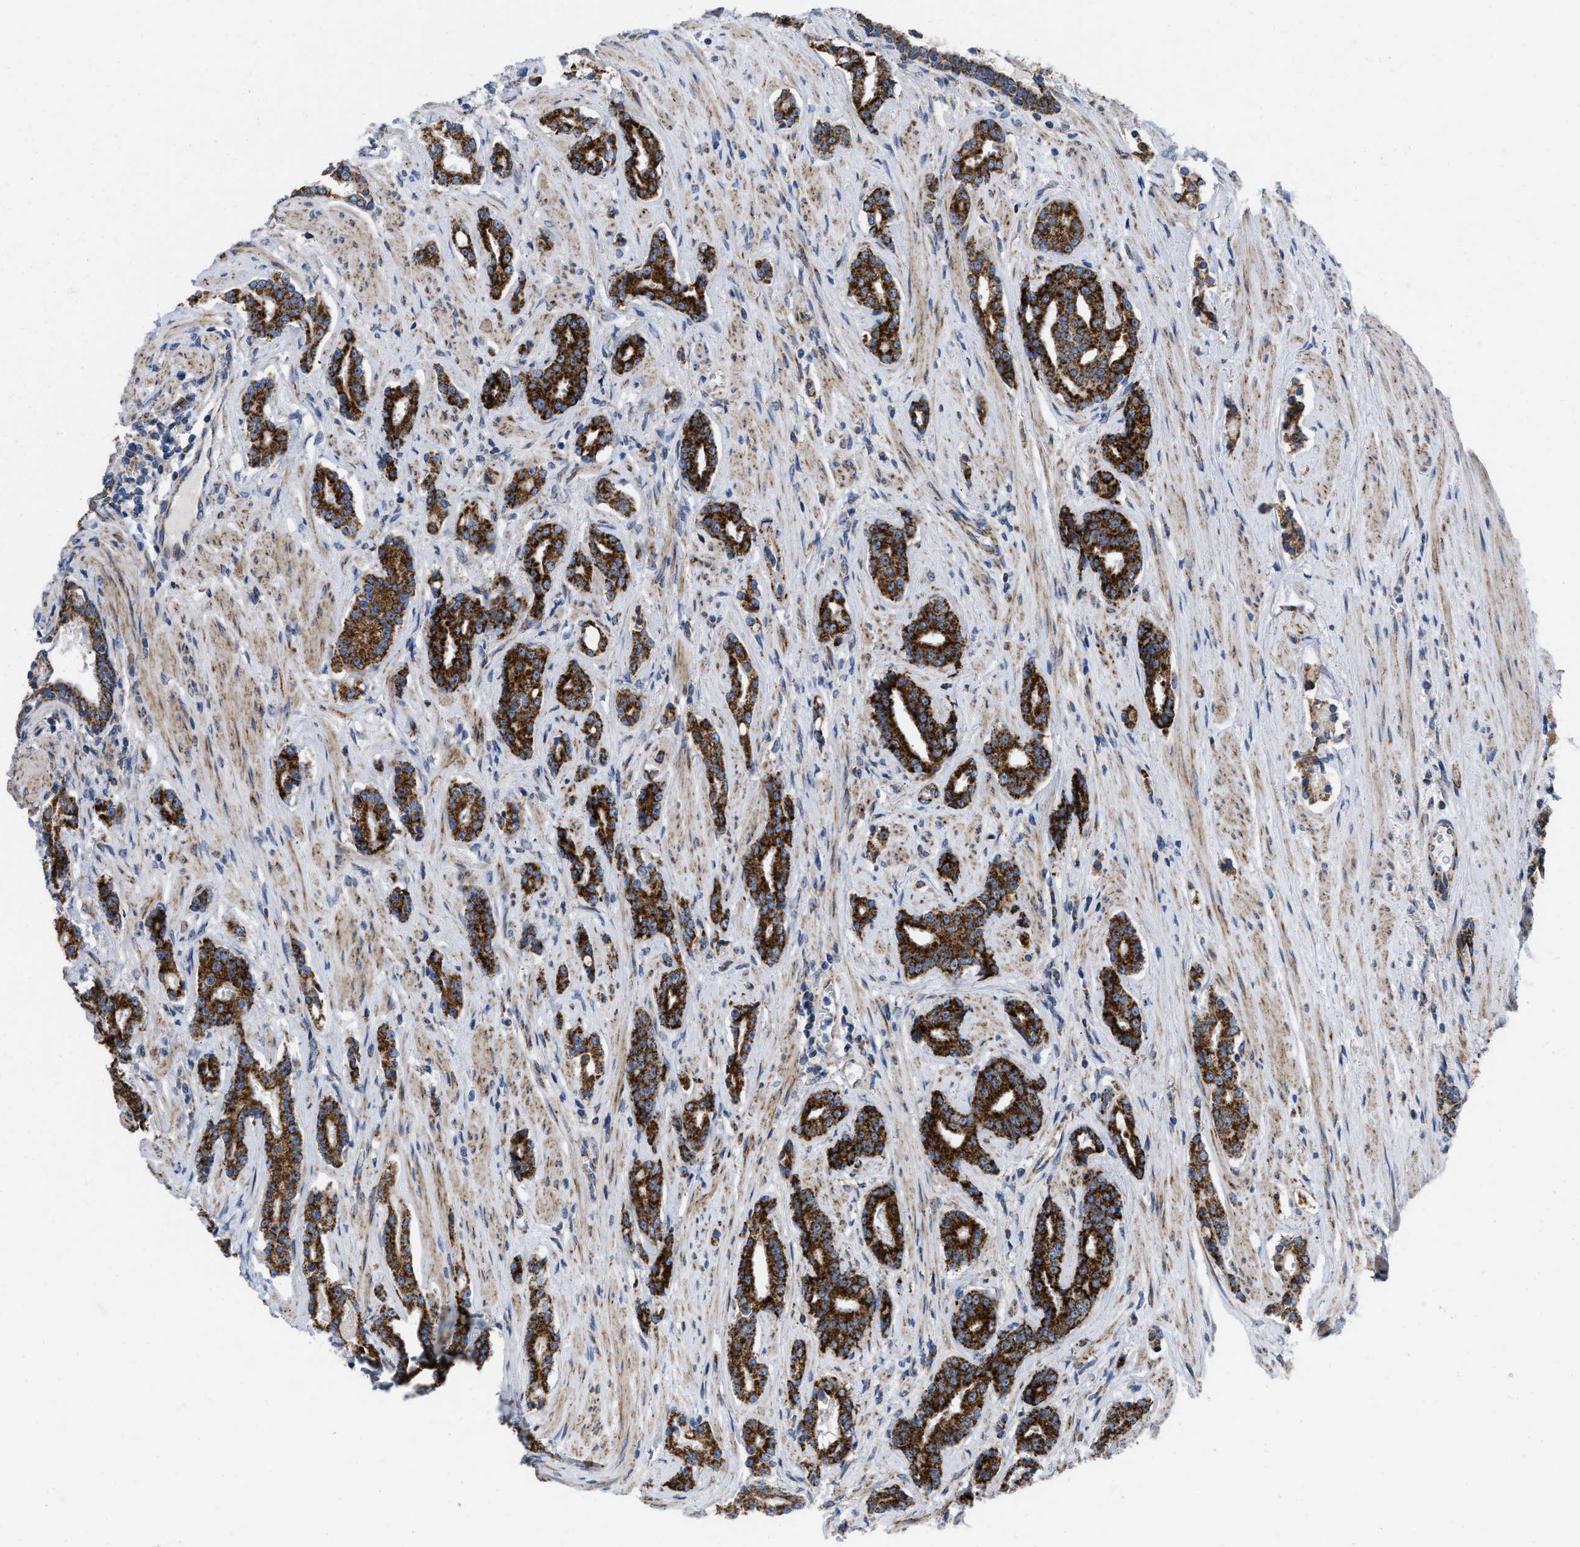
{"staining": {"intensity": "strong", "quantity": ">75%", "location": "cytoplasmic/membranous"}, "tissue": "prostate cancer", "cell_type": "Tumor cells", "image_type": "cancer", "snomed": [{"axis": "morphology", "description": "Adenocarcinoma, High grade"}, {"axis": "topography", "description": "Prostate"}], "caption": "Brown immunohistochemical staining in human prostate cancer shows strong cytoplasmic/membranous expression in about >75% of tumor cells.", "gene": "AKAP1", "patient": {"sex": "male", "age": 71}}